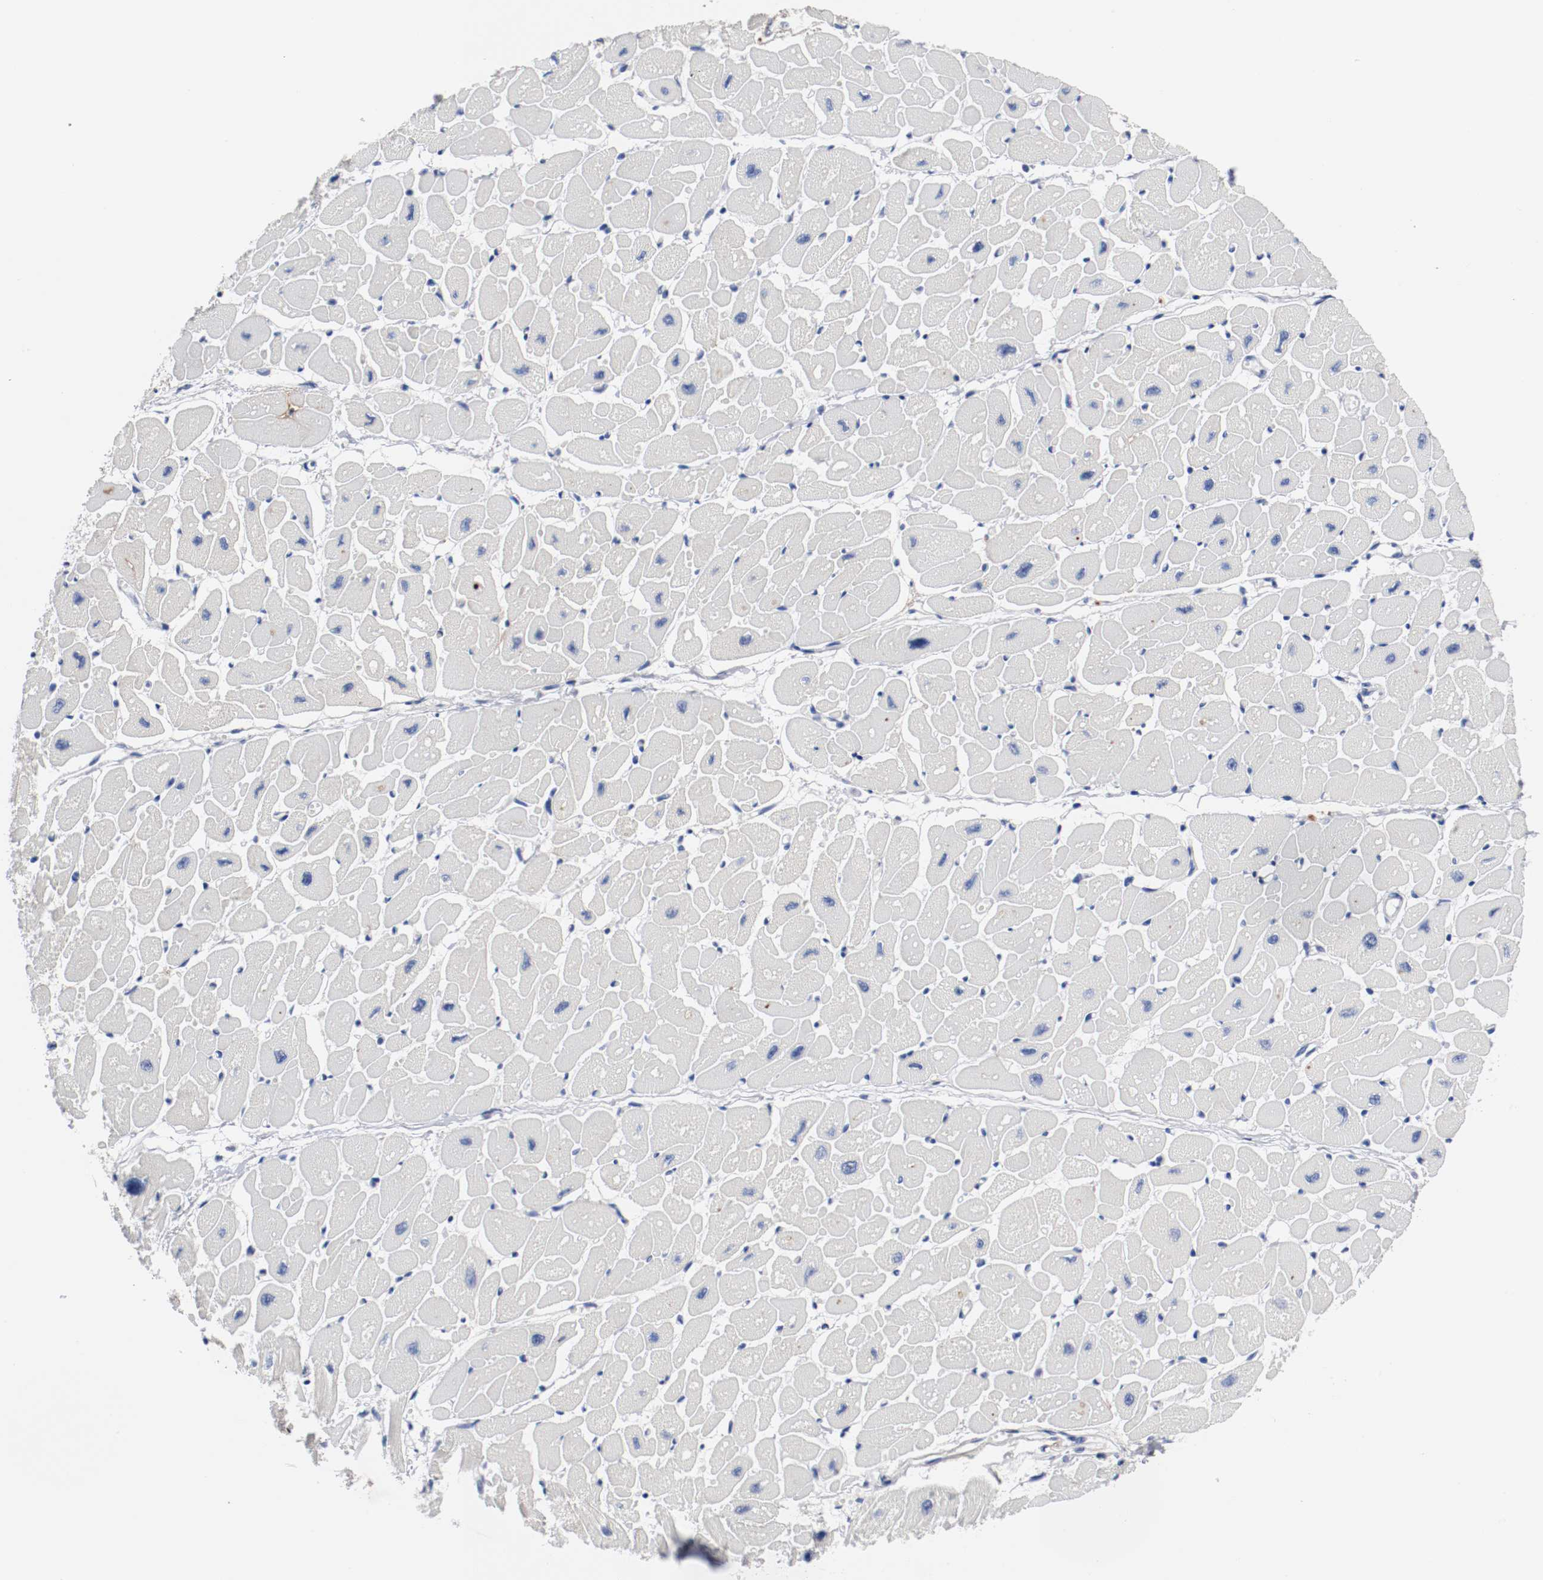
{"staining": {"intensity": "negative", "quantity": "none", "location": "none"}, "tissue": "heart muscle", "cell_type": "Cardiomyocytes", "image_type": "normal", "snomed": [{"axis": "morphology", "description": "Normal tissue, NOS"}, {"axis": "topography", "description": "Heart"}], "caption": "Heart muscle was stained to show a protein in brown. There is no significant staining in cardiomyocytes. Nuclei are stained in blue.", "gene": "TNC", "patient": {"sex": "female", "age": 54}}